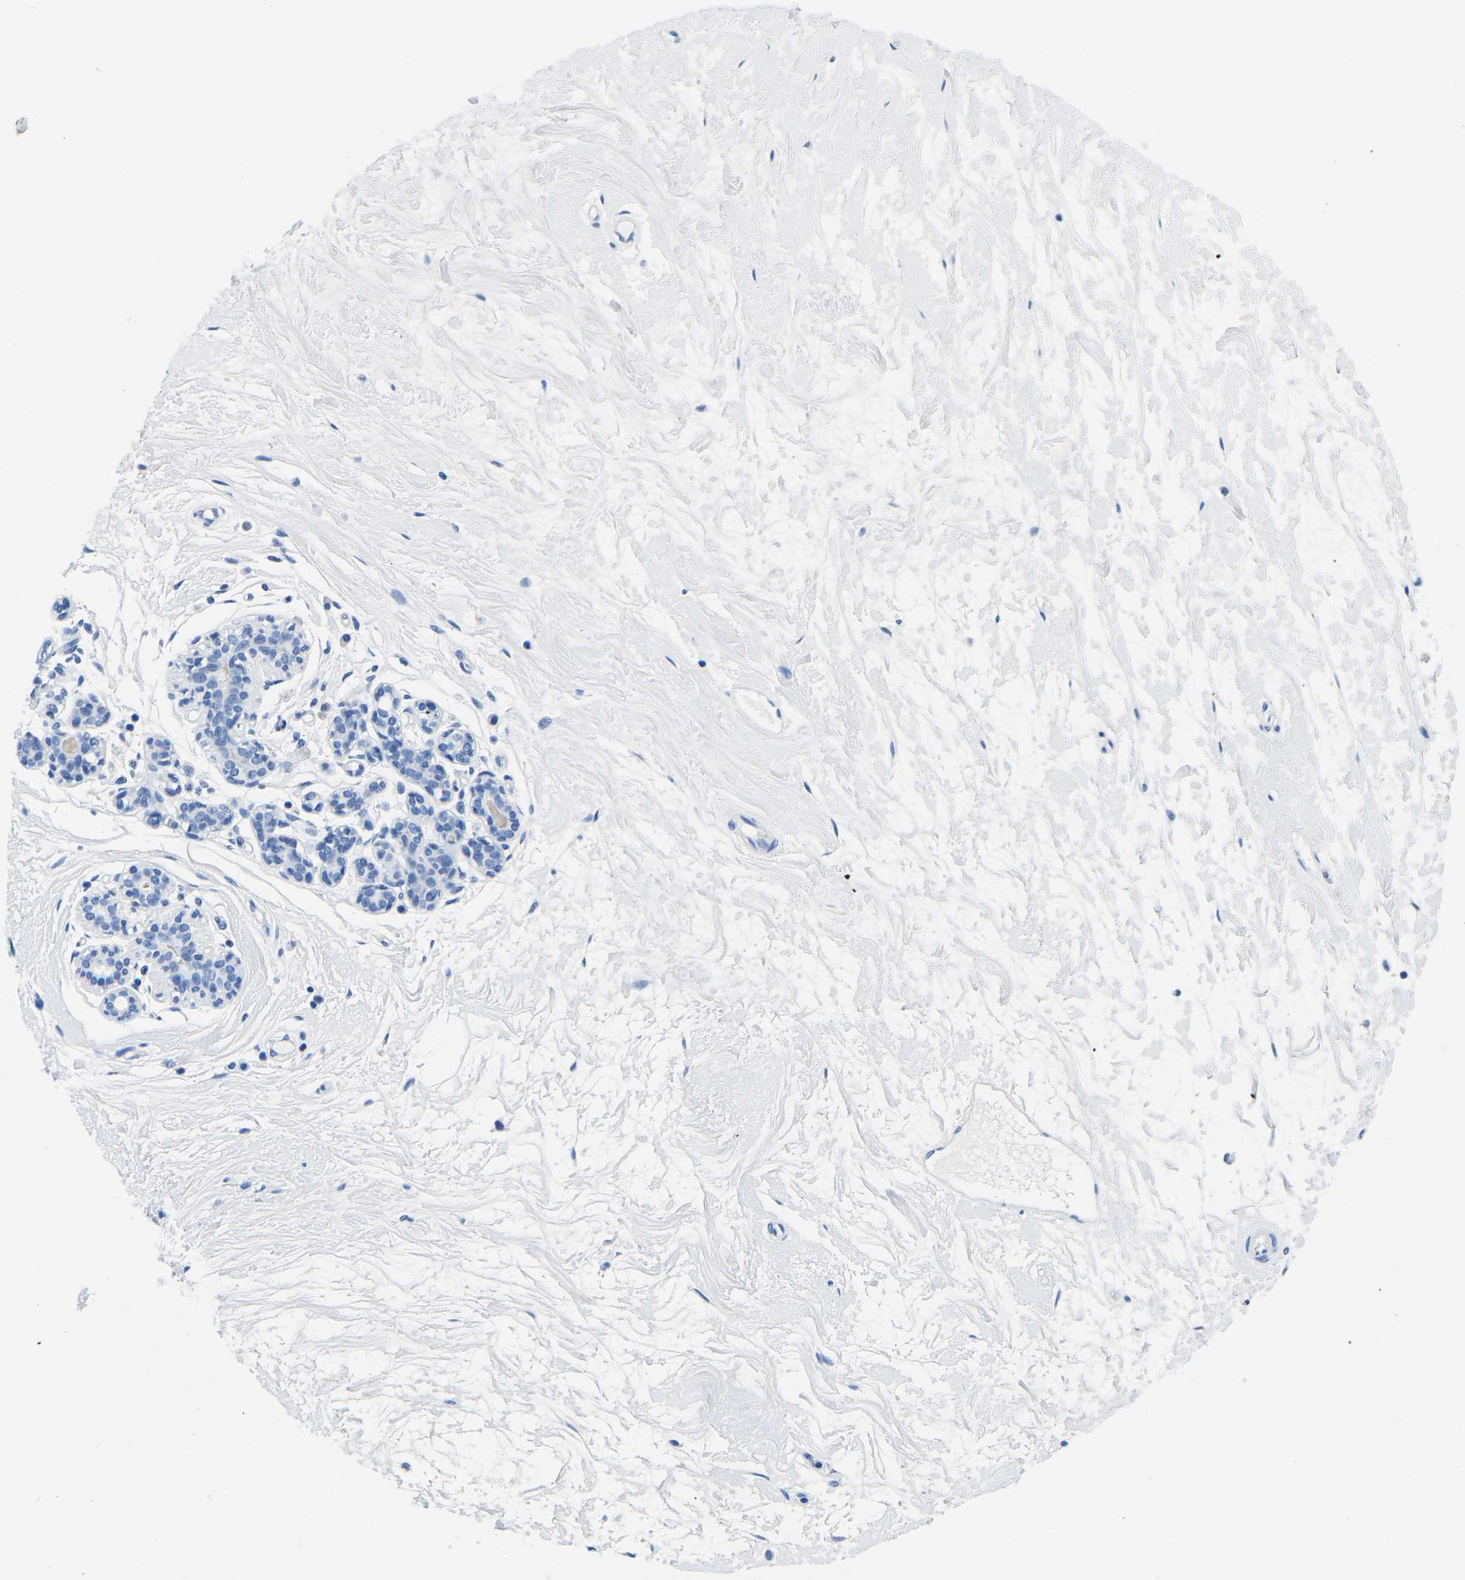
{"staining": {"intensity": "negative", "quantity": "none", "location": "none"}, "tissue": "breast", "cell_type": "Adipocytes", "image_type": "normal", "snomed": [{"axis": "morphology", "description": "Normal tissue, NOS"}, {"axis": "morphology", "description": "Lobular carcinoma"}, {"axis": "topography", "description": "Breast"}], "caption": "A histopathology image of breast stained for a protein displays no brown staining in adipocytes. Nuclei are stained in blue.", "gene": "CYP1A2", "patient": {"sex": "female", "age": 59}}